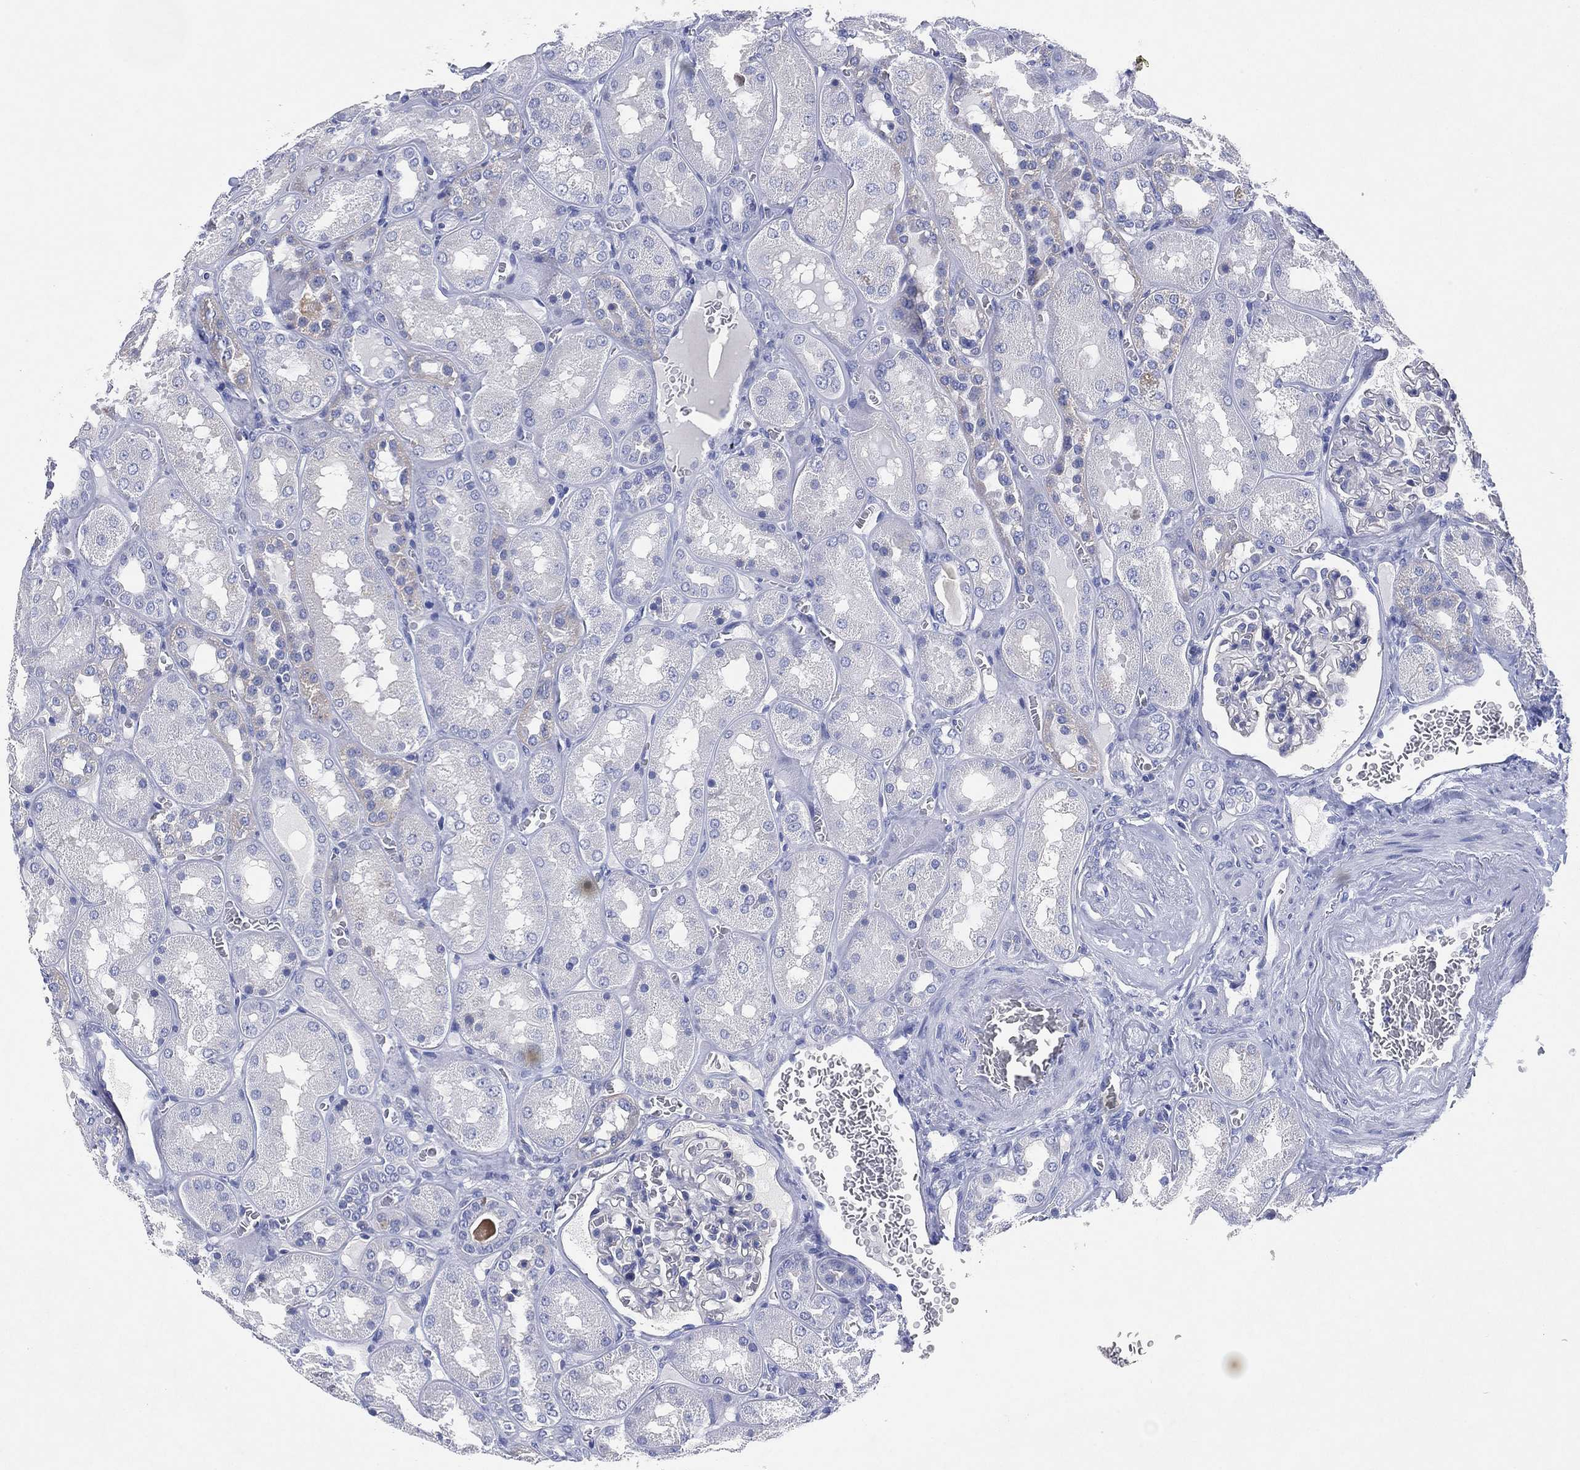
{"staining": {"intensity": "negative", "quantity": "none", "location": "none"}, "tissue": "kidney", "cell_type": "Cells in glomeruli", "image_type": "normal", "snomed": [{"axis": "morphology", "description": "Normal tissue, NOS"}, {"axis": "topography", "description": "Kidney"}], "caption": "High magnification brightfield microscopy of benign kidney stained with DAB (brown) and counterstained with hematoxylin (blue): cells in glomeruli show no significant positivity. The staining was performed using DAB (3,3'-diaminobenzidine) to visualize the protein expression in brown, while the nuclei were stained in blue with hematoxylin (Magnification: 20x).", "gene": "CHRNA3", "patient": {"sex": "male", "age": 73}}